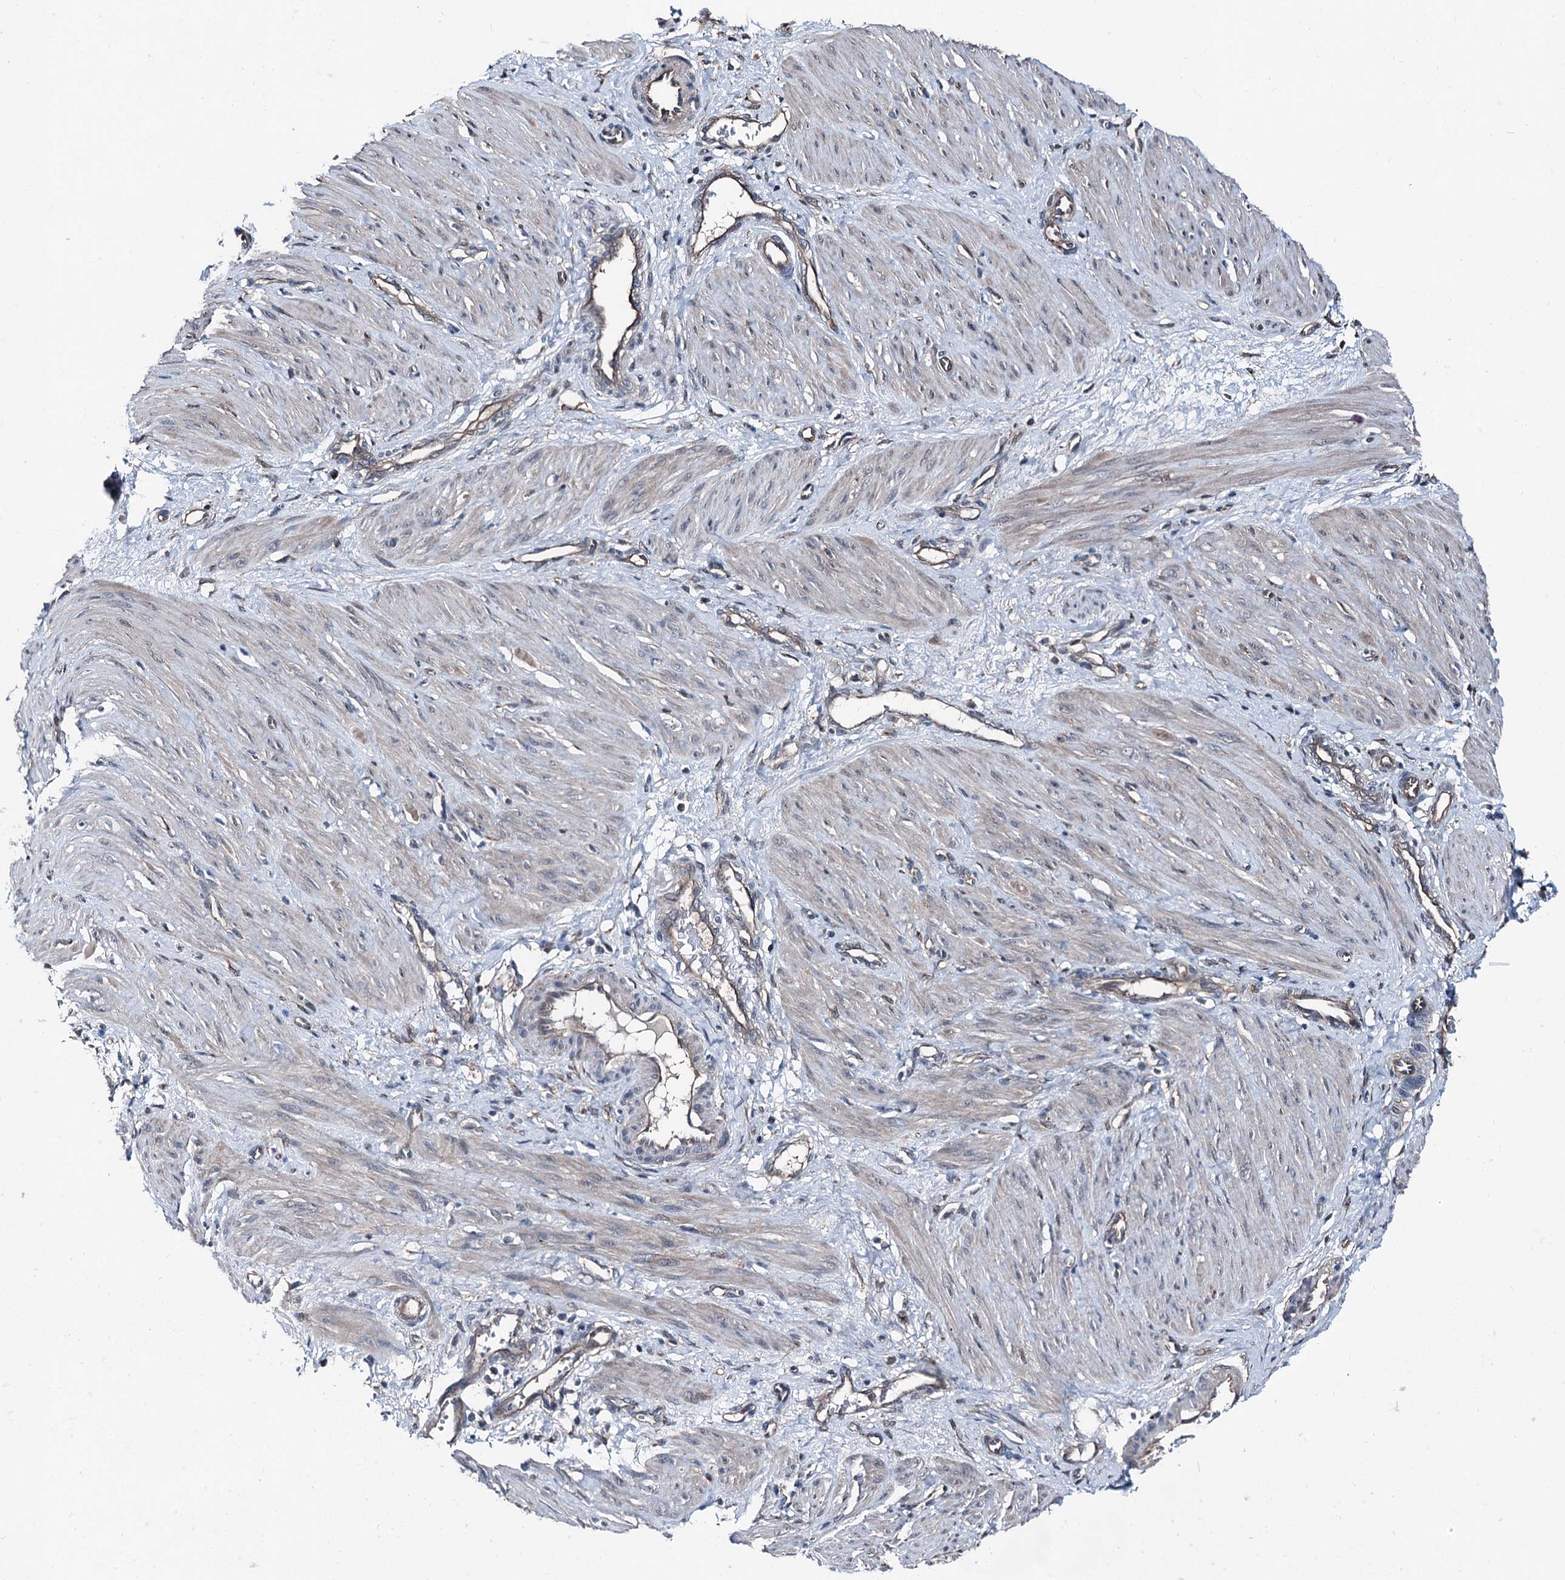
{"staining": {"intensity": "weak", "quantity": "<25%", "location": "cytoplasmic/membranous"}, "tissue": "smooth muscle", "cell_type": "Smooth muscle cells", "image_type": "normal", "snomed": [{"axis": "morphology", "description": "Normal tissue, NOS"}, {"axis": "topography", "description": "Endometrium"}], "caption": "Human smooth muscle stained for a protein using IHC reveals no positivity in smooth muscle cells.", "gene": "PSMD13", "patient": {"sex": "female", "age": 33}}